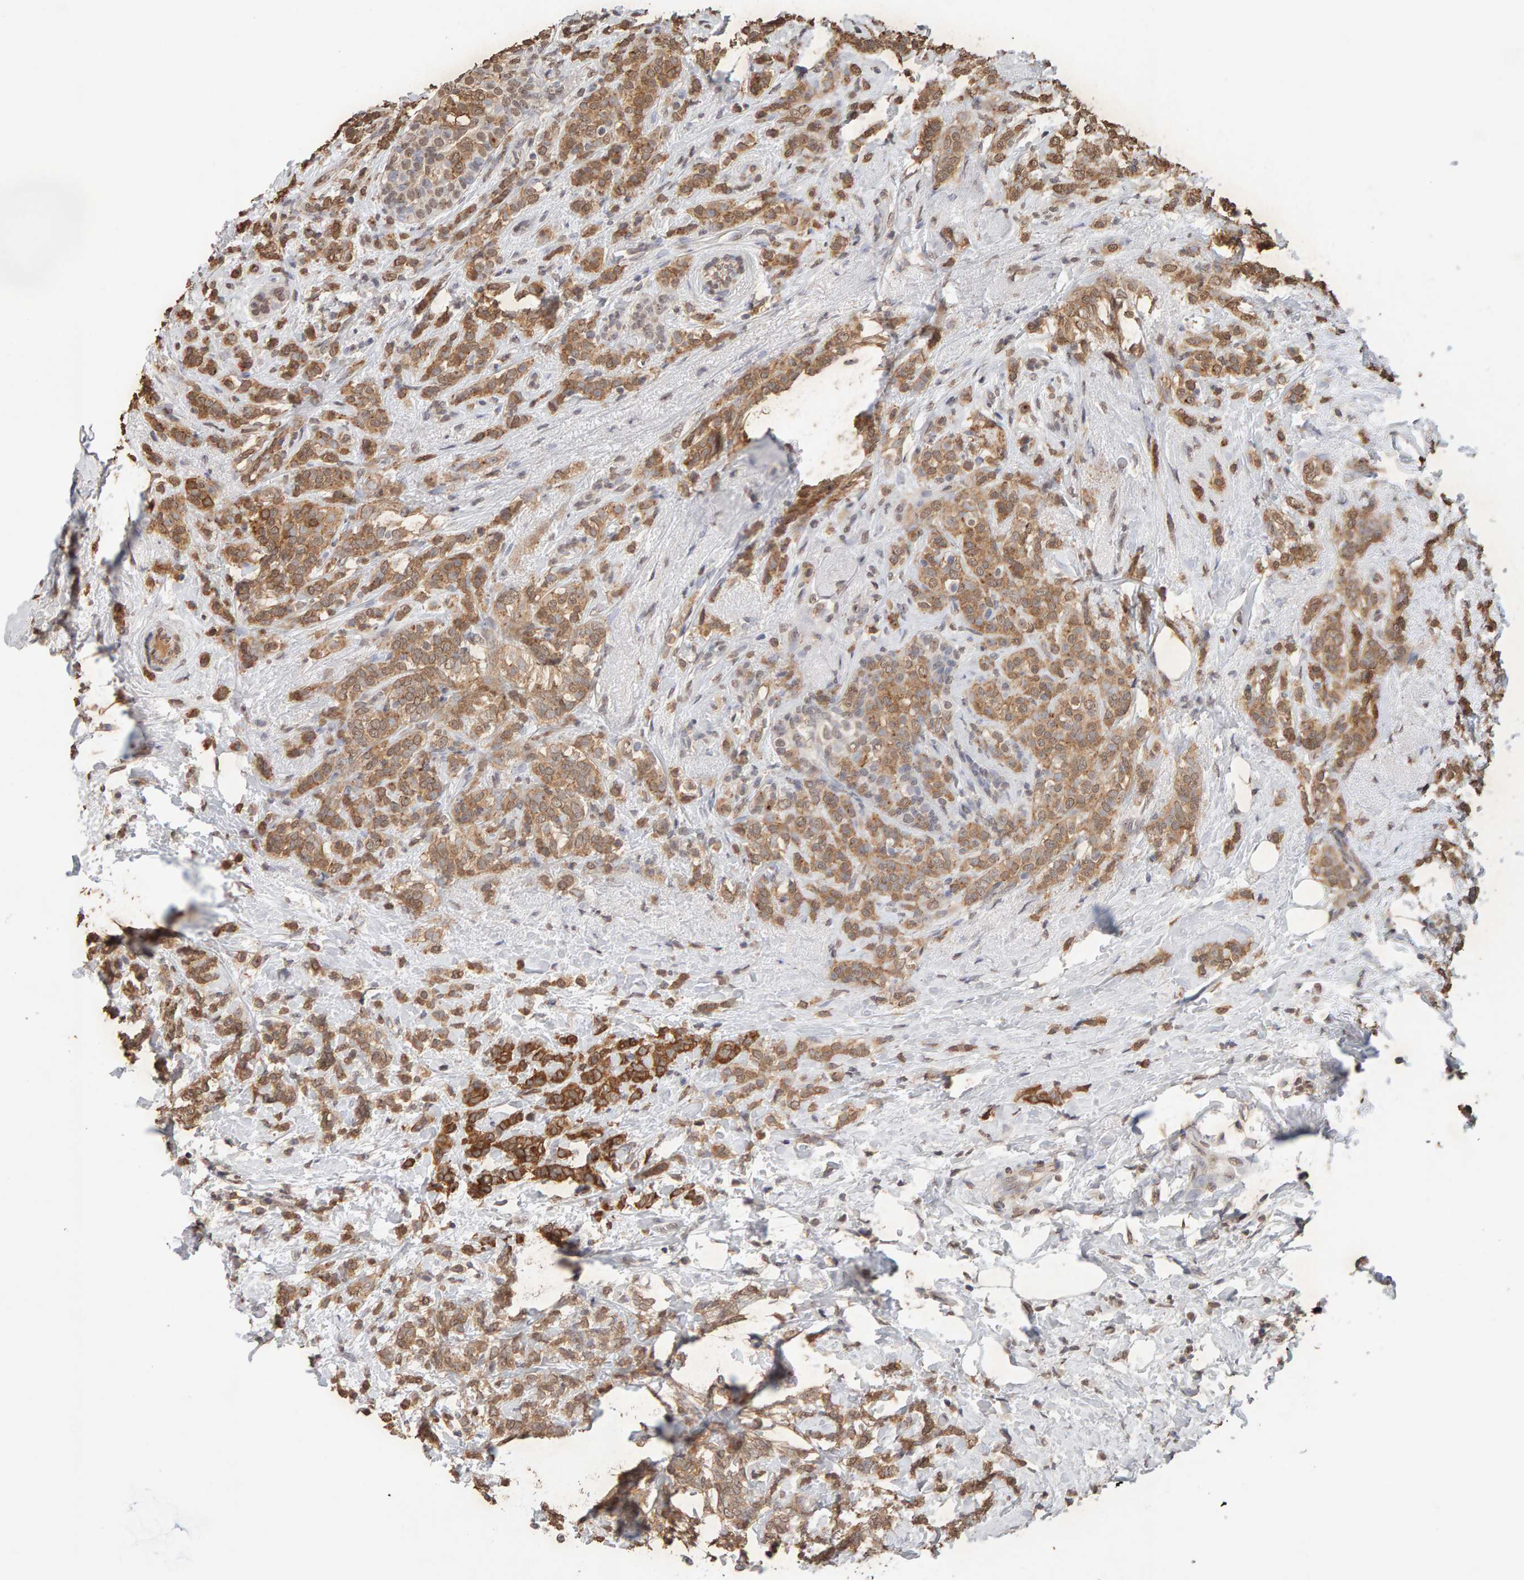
{"staining": {"intensity": "moderate", "quantity": ">75%", "location": "cytoplasmic/membranous,nuclear"}, "tissue": "breast cancer", "cell_type": "Tumor cells", "image_type": "cancer", "snomed": [{"axis": "morphology", "description": "Lobular carcinoma"}, {"axis": "topography", "description": "Breast"}], "caption": "Breast lobular carcinoma tissue exhibits moderate cytoplasmic/membranous and nuclear expression in about >75% of tumor cells", "gene": "DNAJB5", "patient": {"sex": "female", "age": 50}}